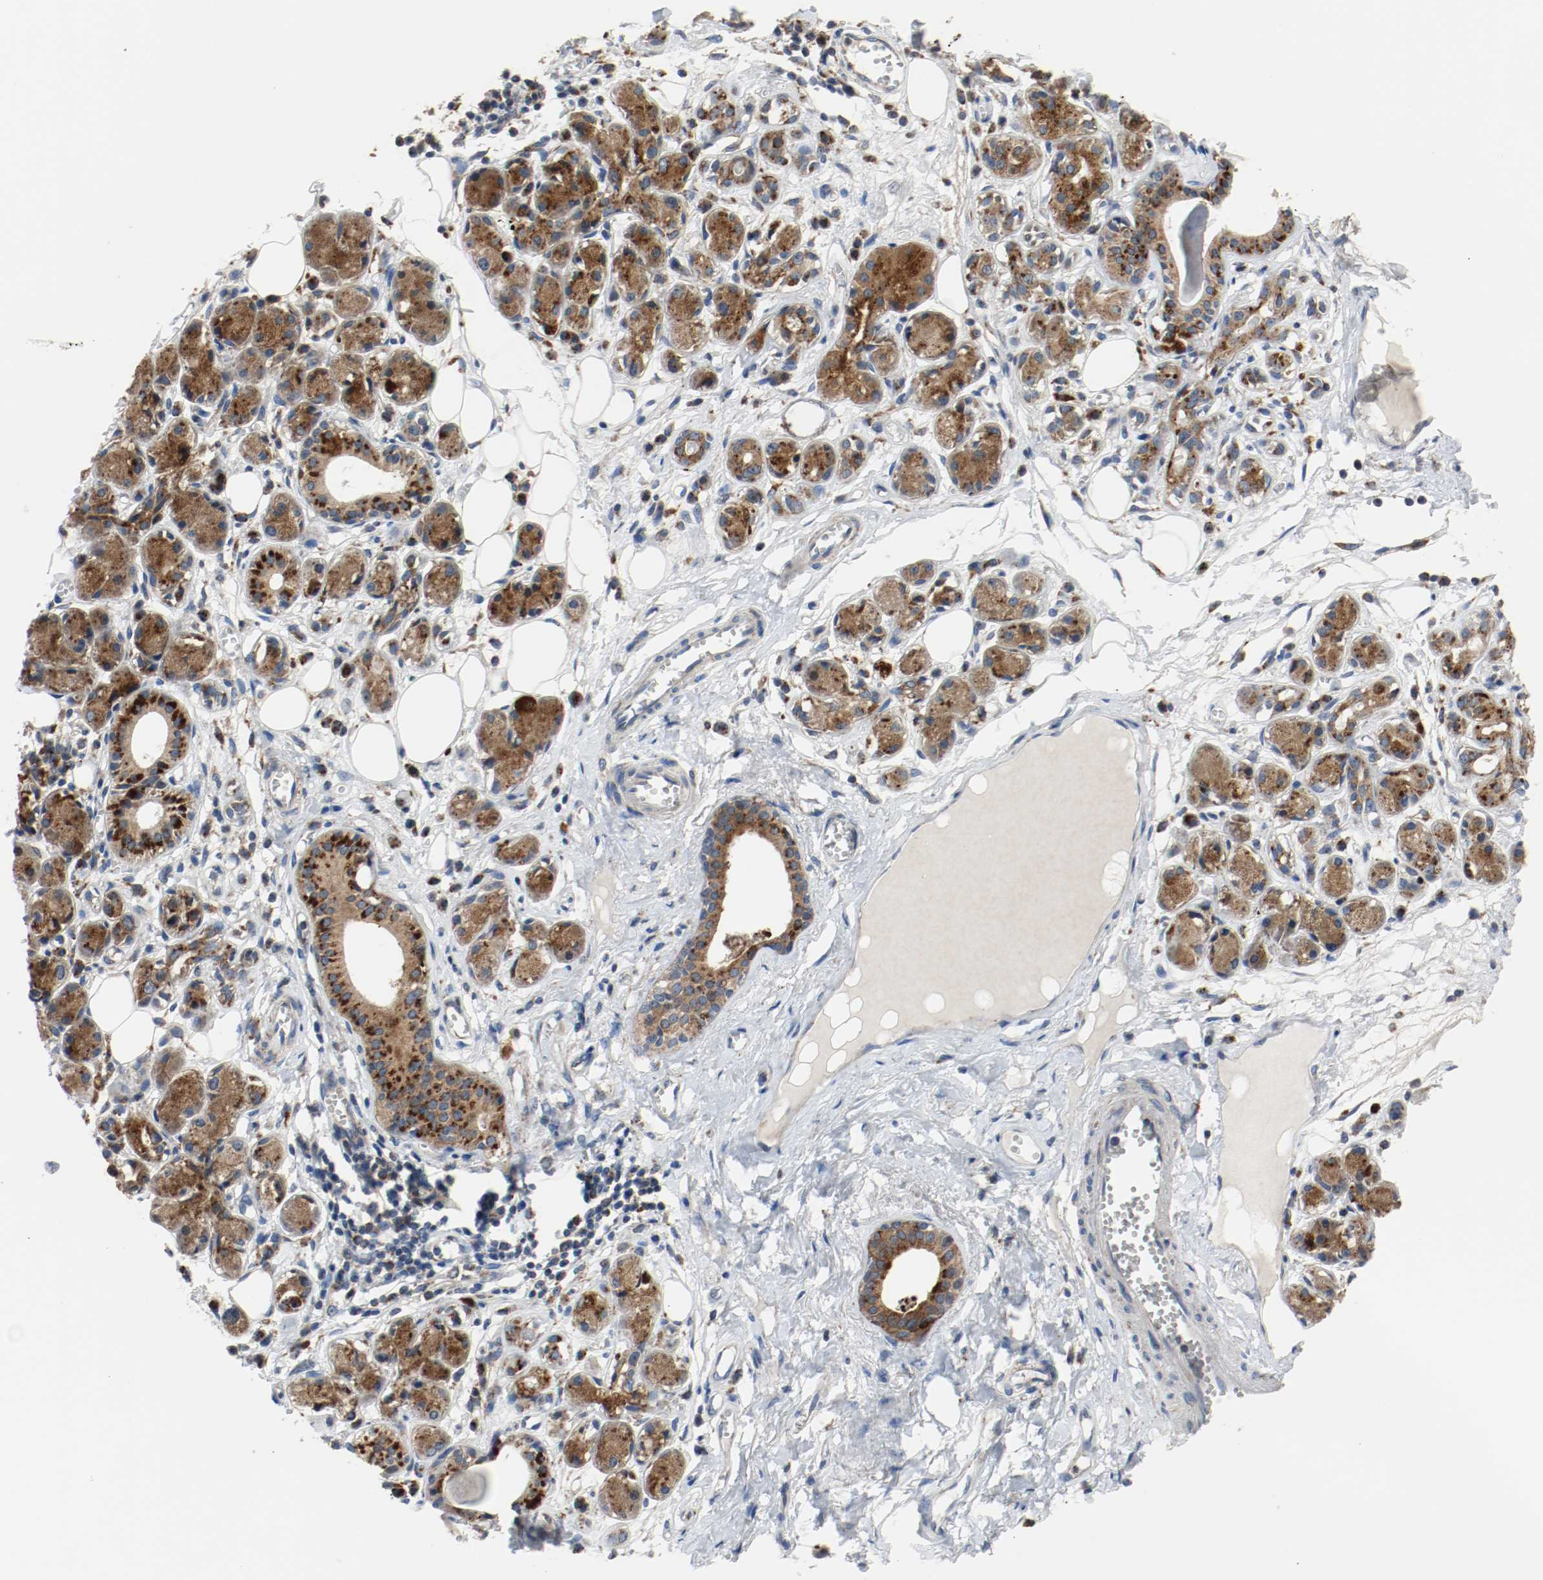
{"staining": {"intensity": "moderate", "quantity": ">75%", "location": "cytoplasmic/membranous"}, "tissue": "adipose tissue", "cell_type": "Adipocytes", "image_type": "normal", "snomed": [{"axis": "morphology", "description": "Normal tissue, NOS"}, {"axis": "morphology", "description": "Inflammation, NOS"}, {"axis": "topography", "description": "Vascular tissue"}, {"axis": "topography", "description": "Salivary gland"}], "caption": "Immunohistochemical staining of benign human adipose tissue shows moderate cytoplasmic/membranous protein staining in approximately >75% of adipocytes.", "gene": "LAMP2", "patient": {"sex": "female", "age": 75}}